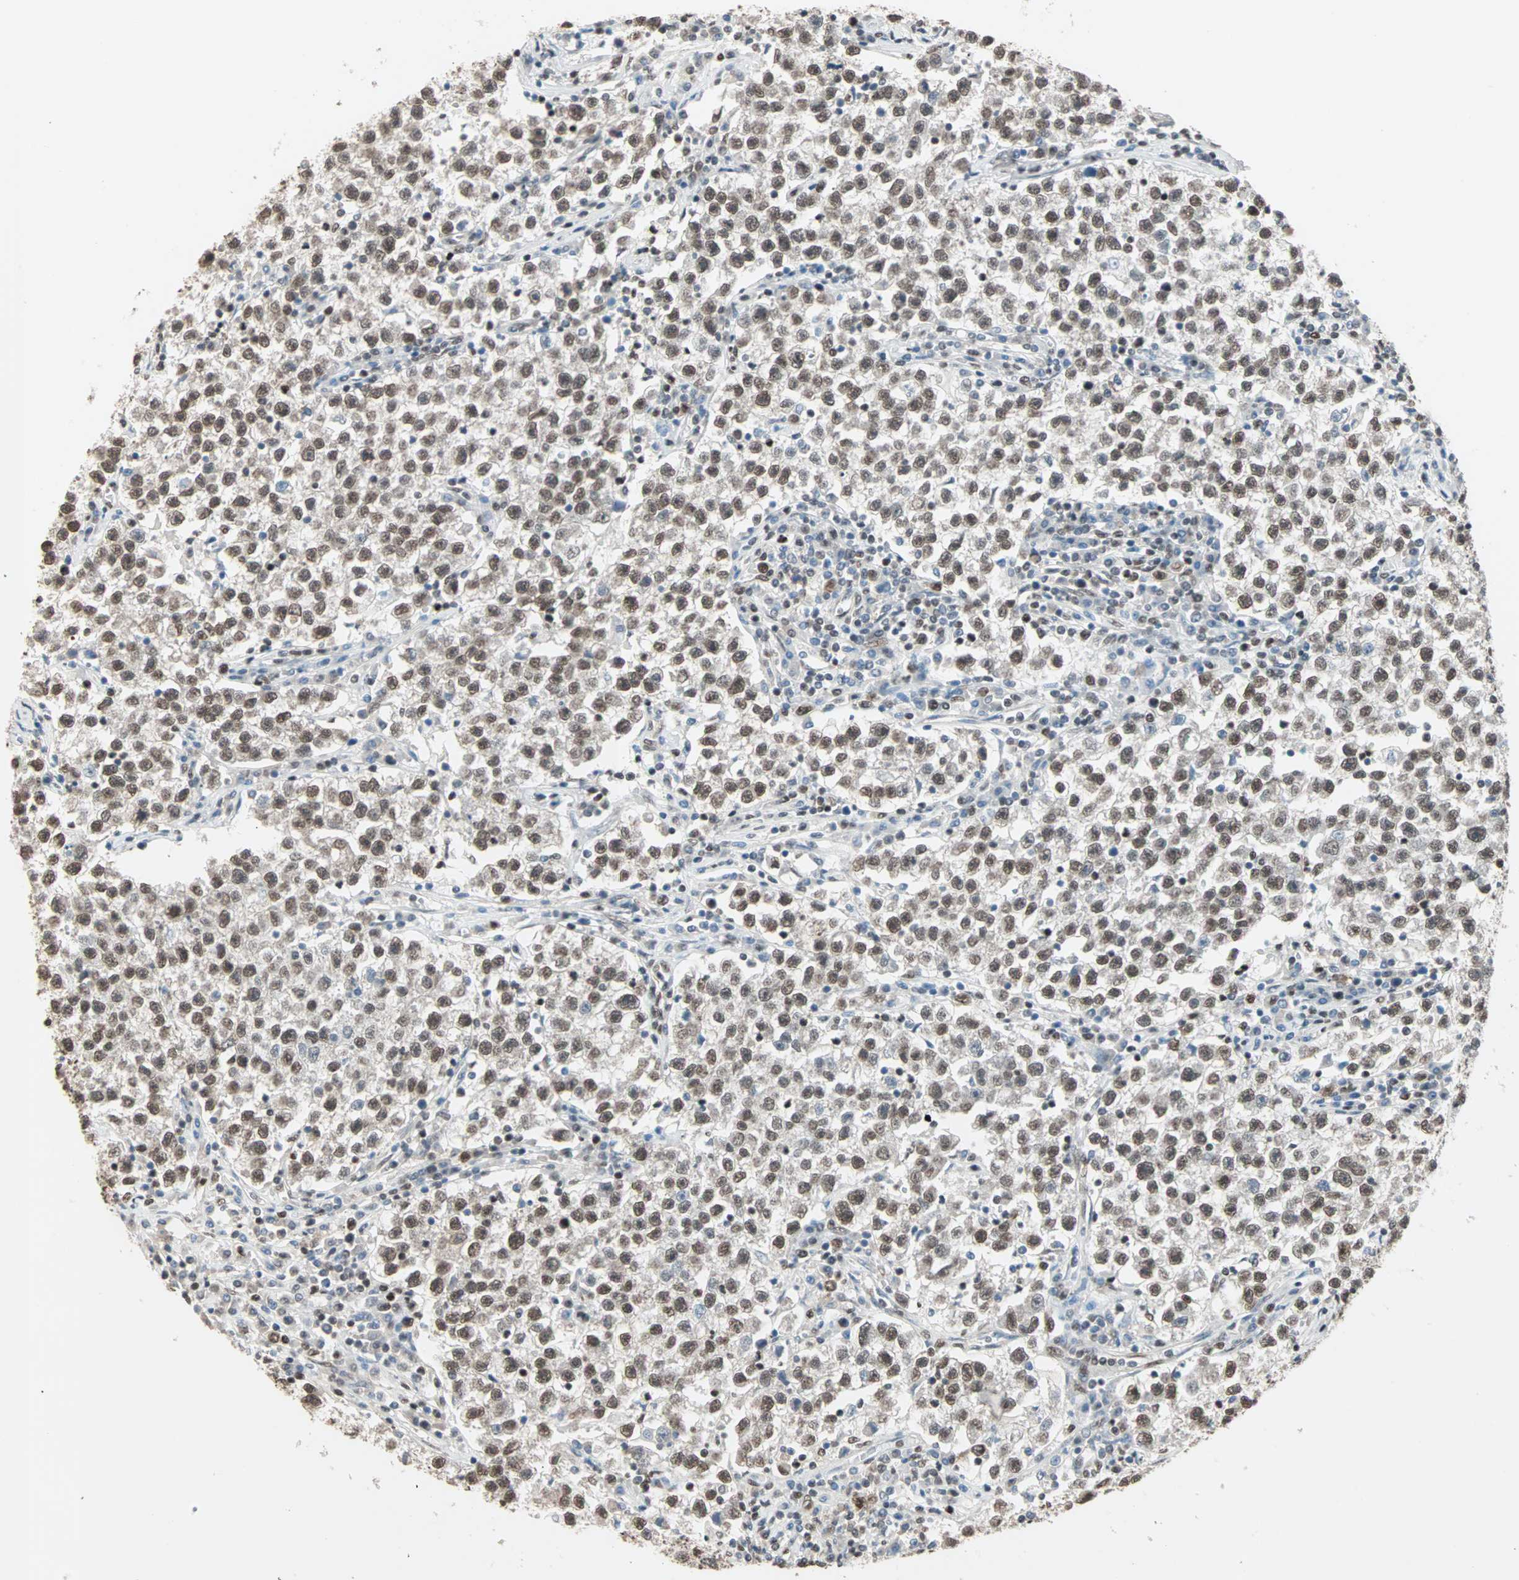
{"staining": {"intensity": "moderate", "quantity": ">75%", "location": "nuclear"}, "tissue": "testis cancer", "cell_type": "Tumor cells", "image_type": "cancer", "snomed": [{"axis": "morphology", "description": "Seminoma, NOS"}, {"axis": "topography", "description": "Testis"}], "caption": "Protein staining of testis cancer (seminoma) tissue demonstrates moderate nuclear staining in approximately >75% of tumor cells.", "gene": "DAZAP1", "patient": {"sex": "male", "age": 22}}